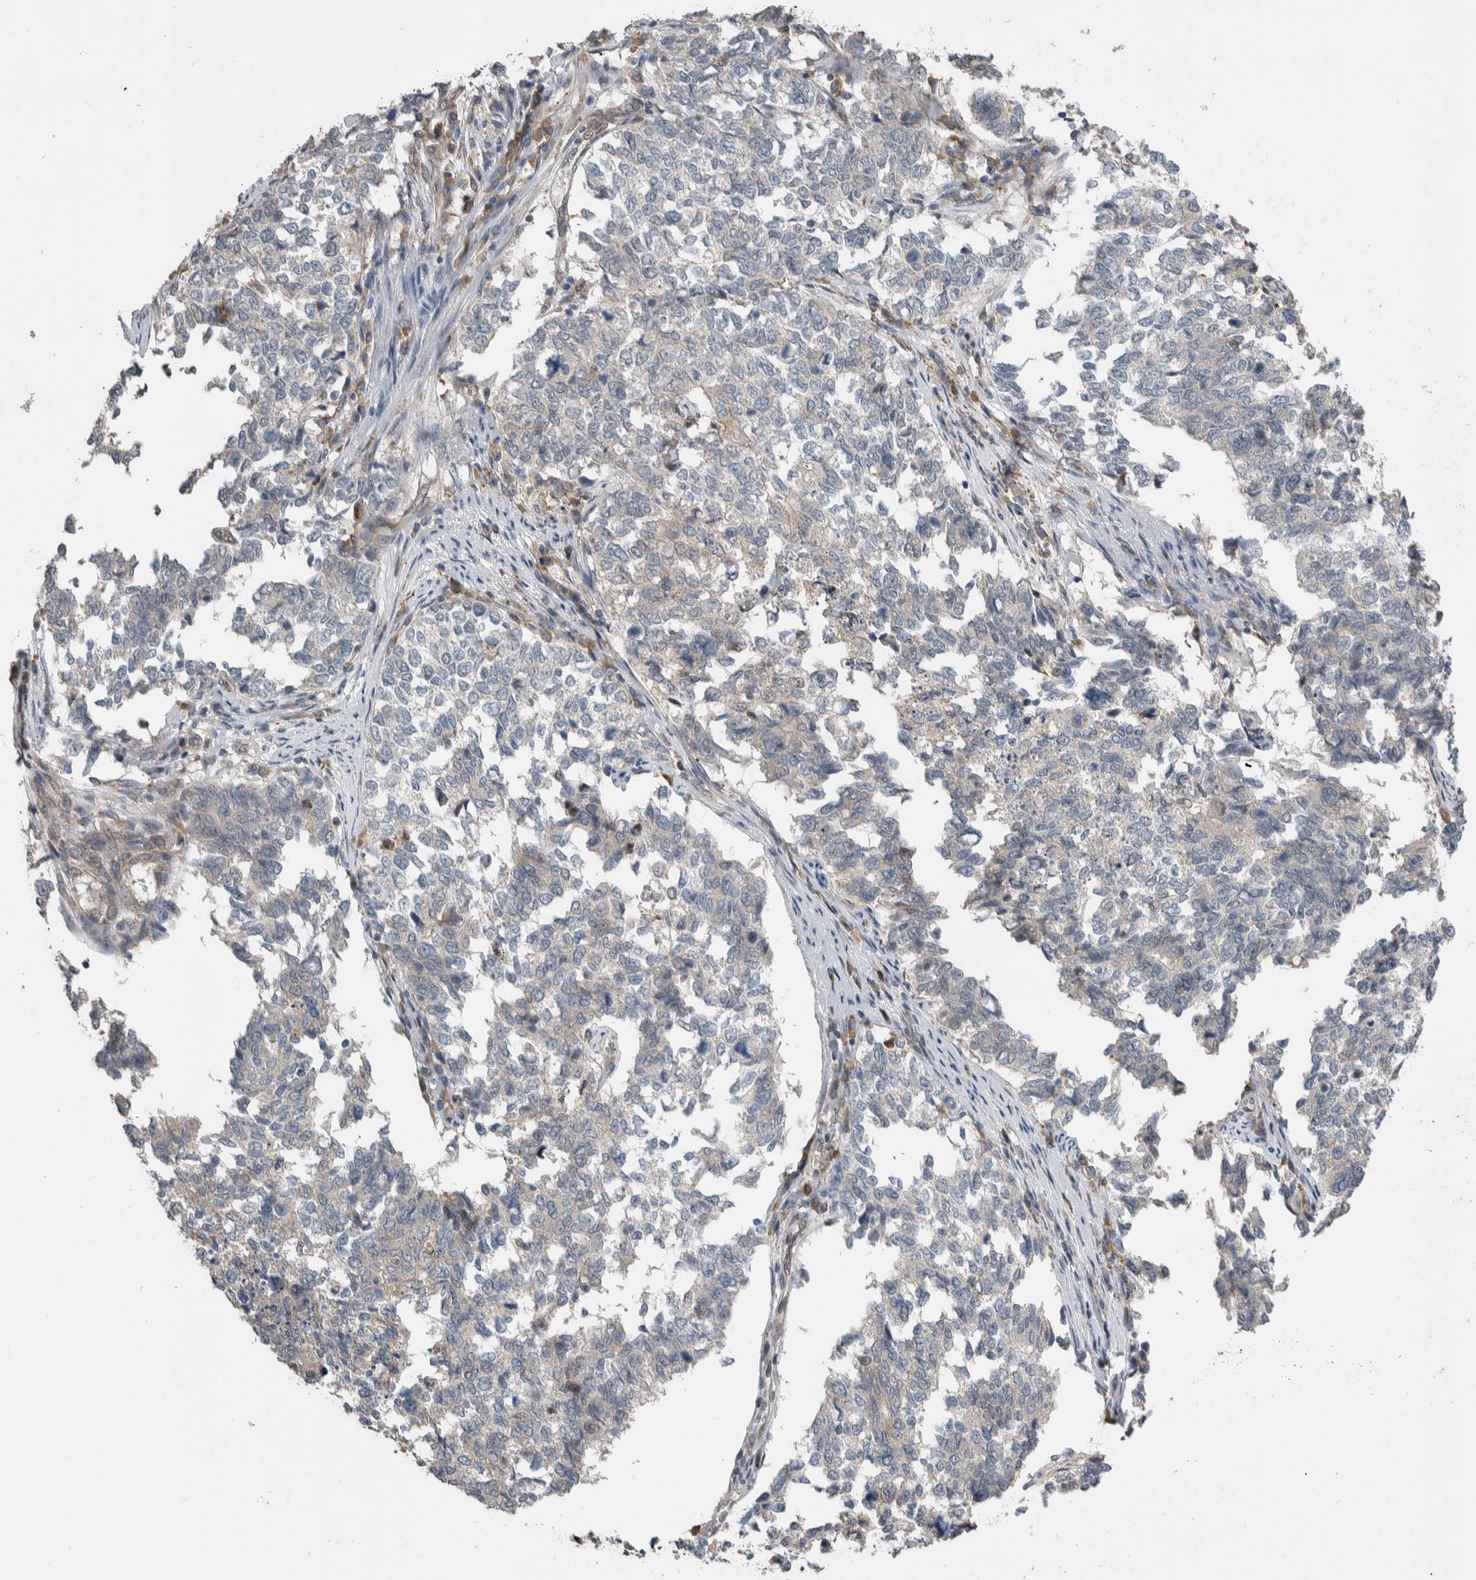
{"staining": {"intensity": "negative", "quantity": "none", "location": "none"}, "tissue": "cervical cancer", "cell_type": "Tumor cells", "image_type": "cancer", "snomed": [{"axis": "morphology", "description": "Squamous cell carcinoma, NOS"}, {"axis": "topography", "description": "Cervix"}], "caption": "Immunohistochemical staining of squamous cell carcinoma (cervical) demonstrates no significant staining in tumor cells.", "gene": "PRDM4", "patient": {"sex": "female", "age": 63}}